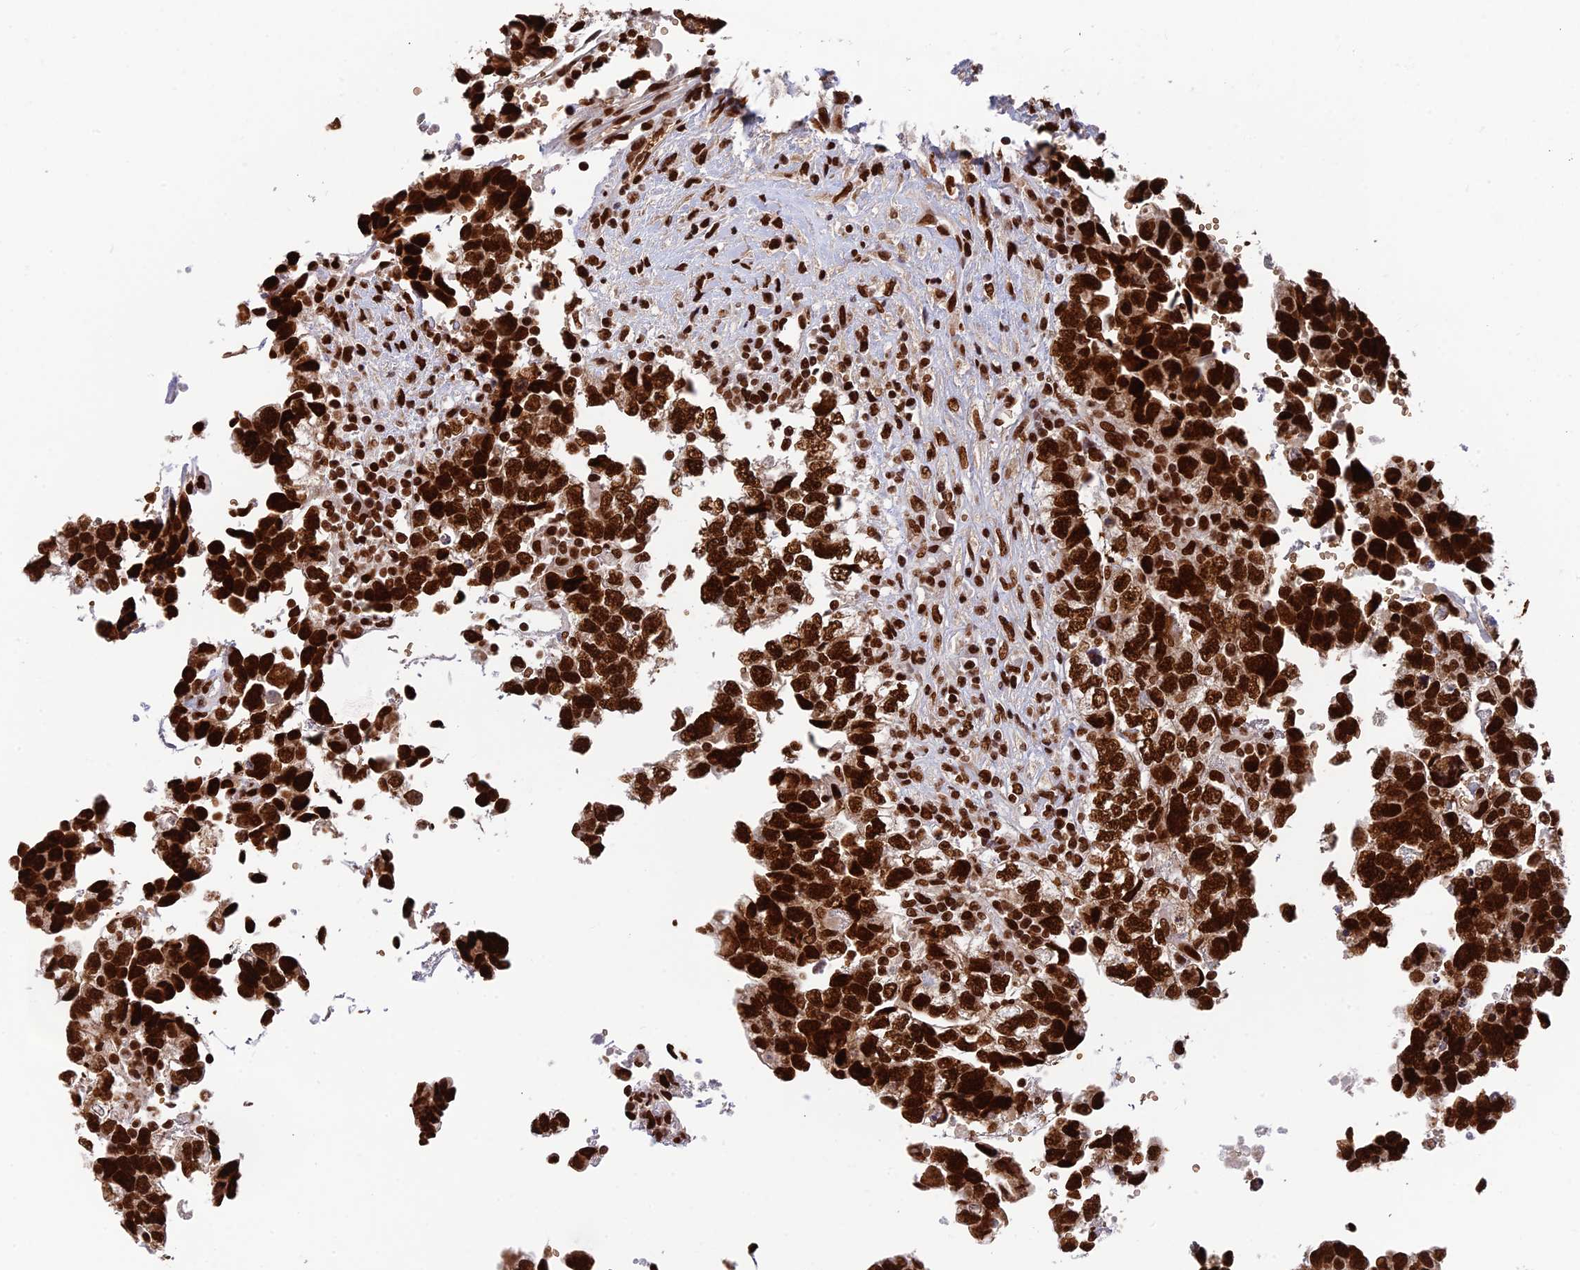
{"staining": {"intensity": "strong", "quantity": ">75%", "location": "nuclear"}, "tissue": "testis cancer", "cell_type": "Tumor cells", "image_type": "cancer", "snomed": [{"axis": "morphology", "description": "Carcinoma, Embryonal, NOS"}, {"axis": "topography", "description": "Testis"}], "caption": "Strong nuclear protein expression is appreciated in approximately >75% of tumor cells in testis cancer. The protein is shown in brown color, while the nuclei are stained blue.", "gene": "EEF1AKMT3", "patient": {"sex": "male", "age": 37}}